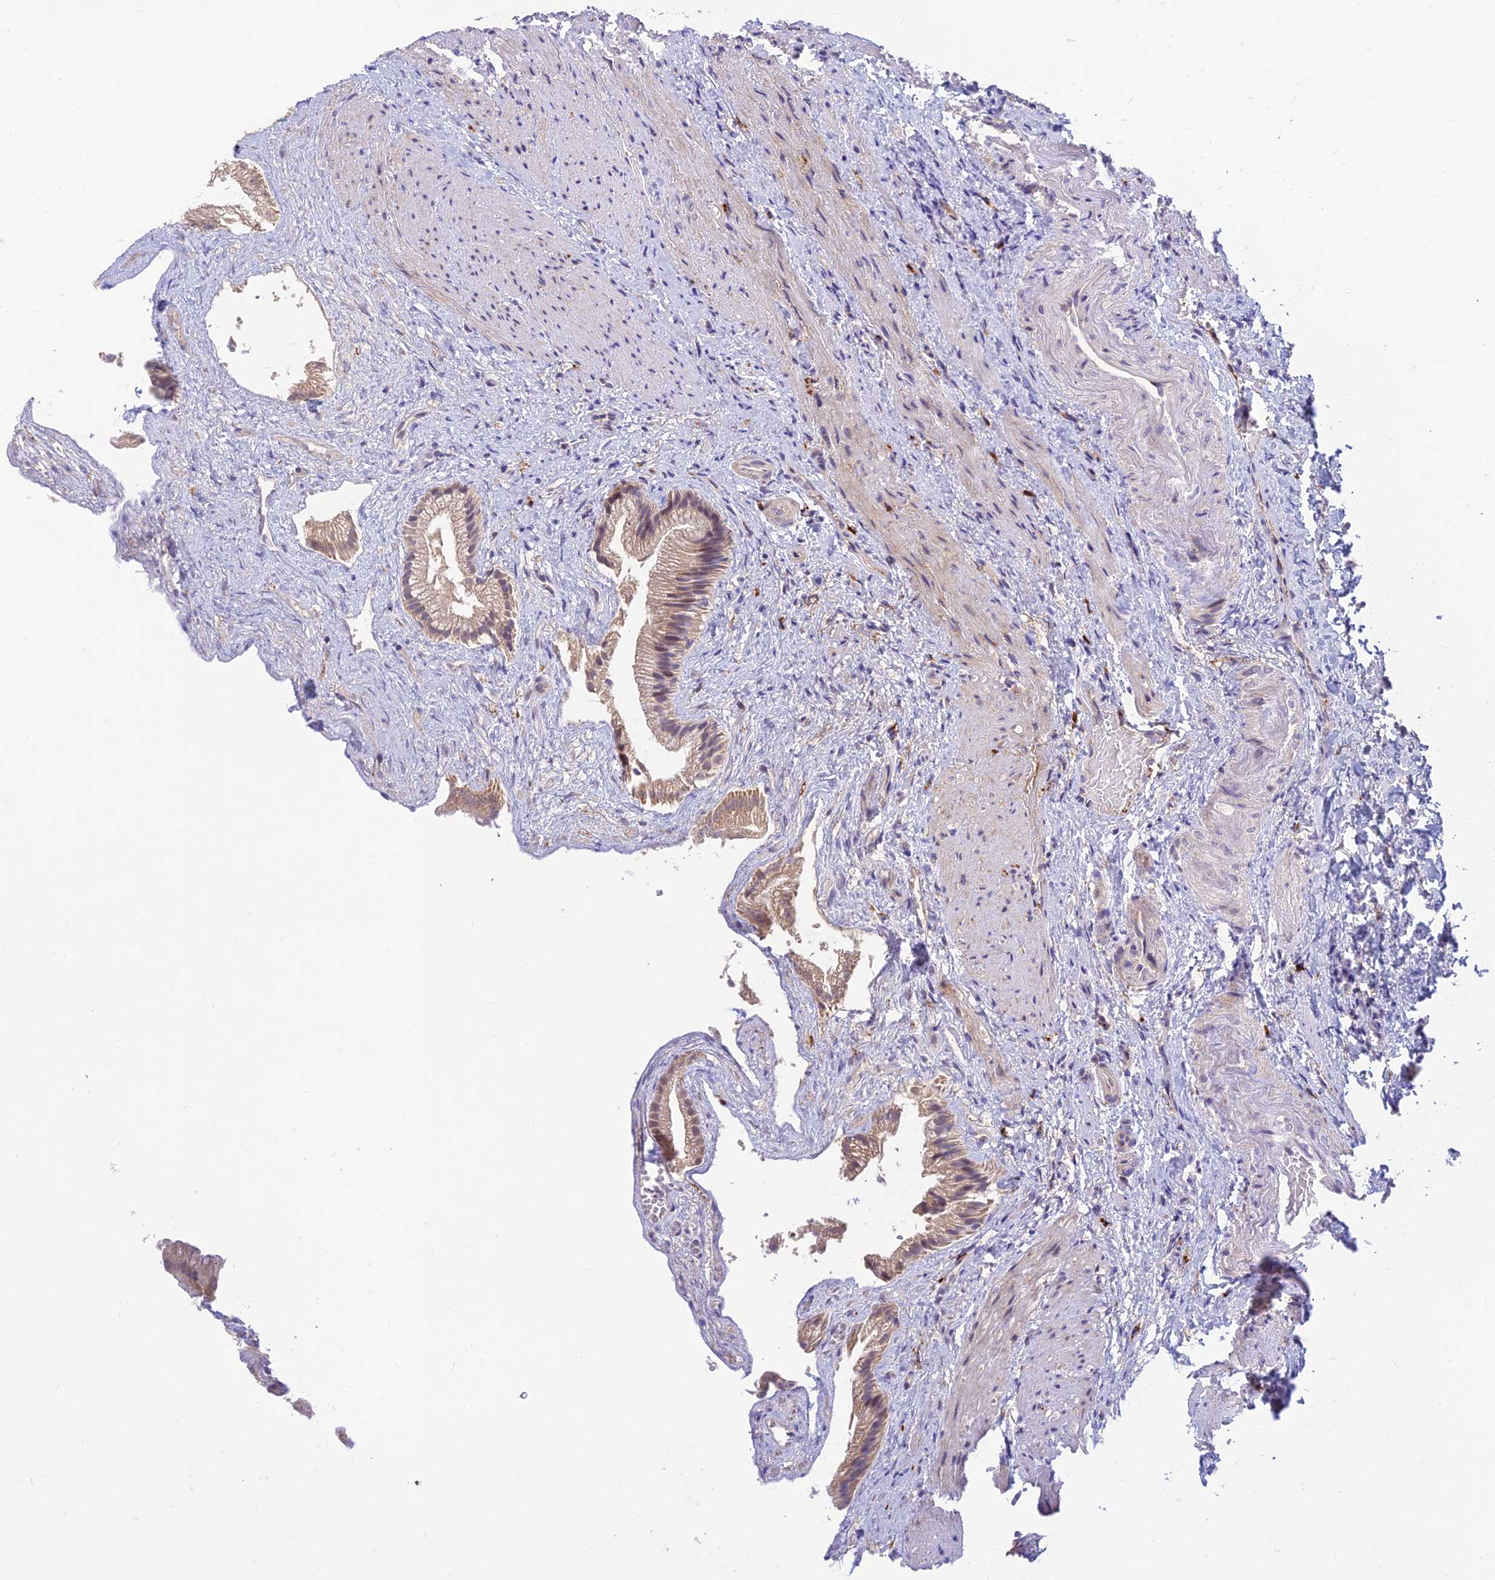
{"staining": {"intensity": "moderate", "quantity": ">75%", "location": "cytoplasmic/membranous,nuclear"}, "tissue": "gallbladder", "cell_type": "Glandular cells", "image_type": "normal", "snomed": [{"axis": "morphology", "description": "Normal tissue, NOS"}, {"axis": "morphology", "description": "Inflammation, NOS"}, {"axis": "topography", "description": "Gallbladder"}], "caption": "DAB immunohistochemical staining of normal human gallbladder displays moderate cytoplasmic/membranous,nuclear protein staining in about >75% of glandular cells.", "gene": "ASPDH", "patient": {"sex": "male", "age": 51}}